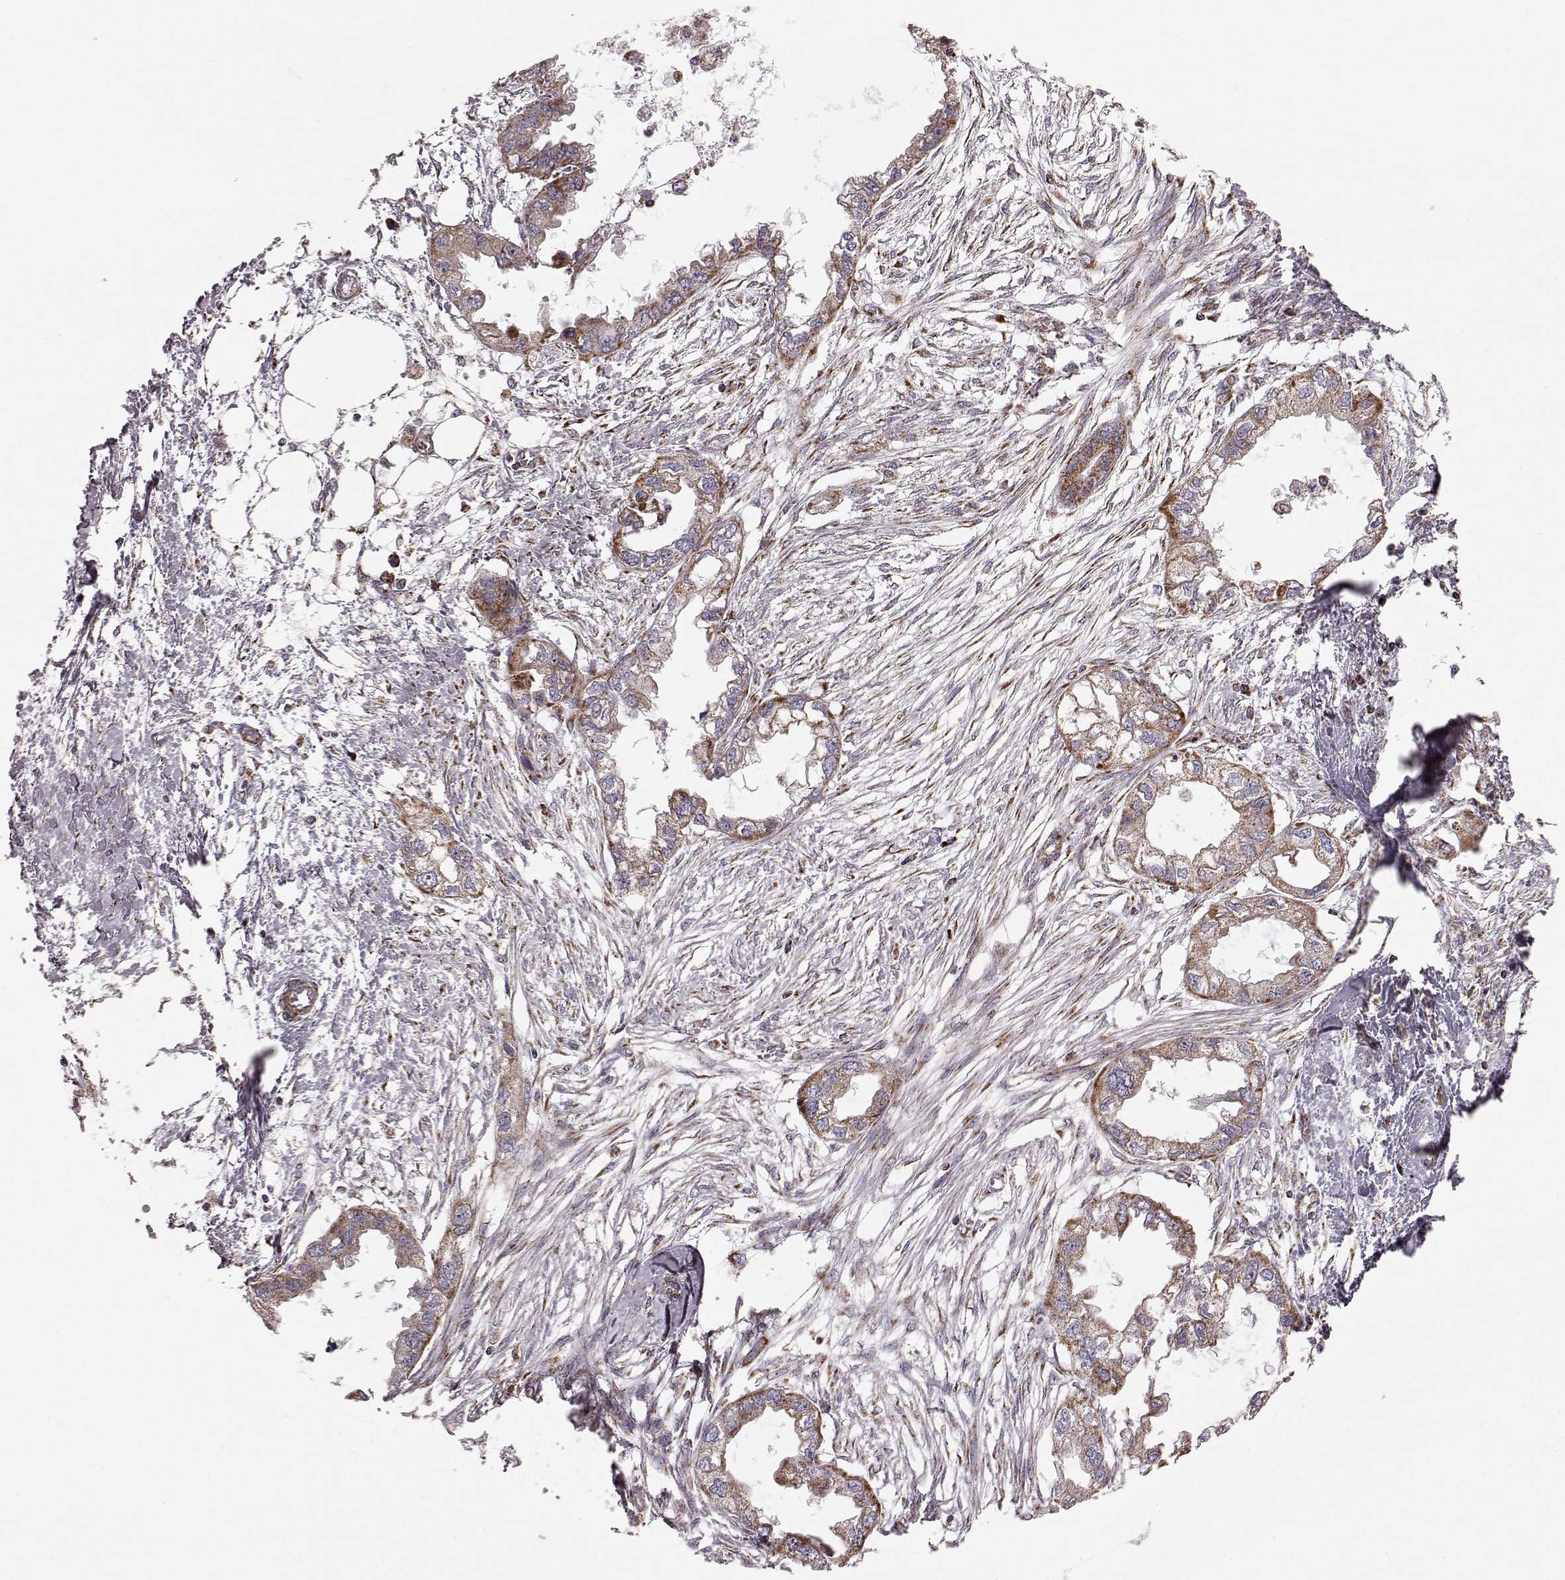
{"staining": {"intensity": "moderate", "quantity": ">75%", "location": "cytoplasmic/membranous"}, "tissue": "endometrial cancer", "cell_type": "Tumor cells", "image_type": "cancer", "snomed": [{"axis": "morphology", "description": "Adenocarcinoma, NOS"}, {"axis": "morphology", "description": "Adenocarcinoma, metastatic, NOS"}, {"axis": "topography", "description": "Adipose tissue"}, {"axis": "topography", "description": "Endometrium"}], "caption": "Protein analysis of adenocarcinoma (endometrial) tissue demonstrates moderate cytoplasmic/membranous positivity in approximately >75% of tumor cells.", "gene": "FAM8A1", "patient": {"sex": "female", "age": 67}}